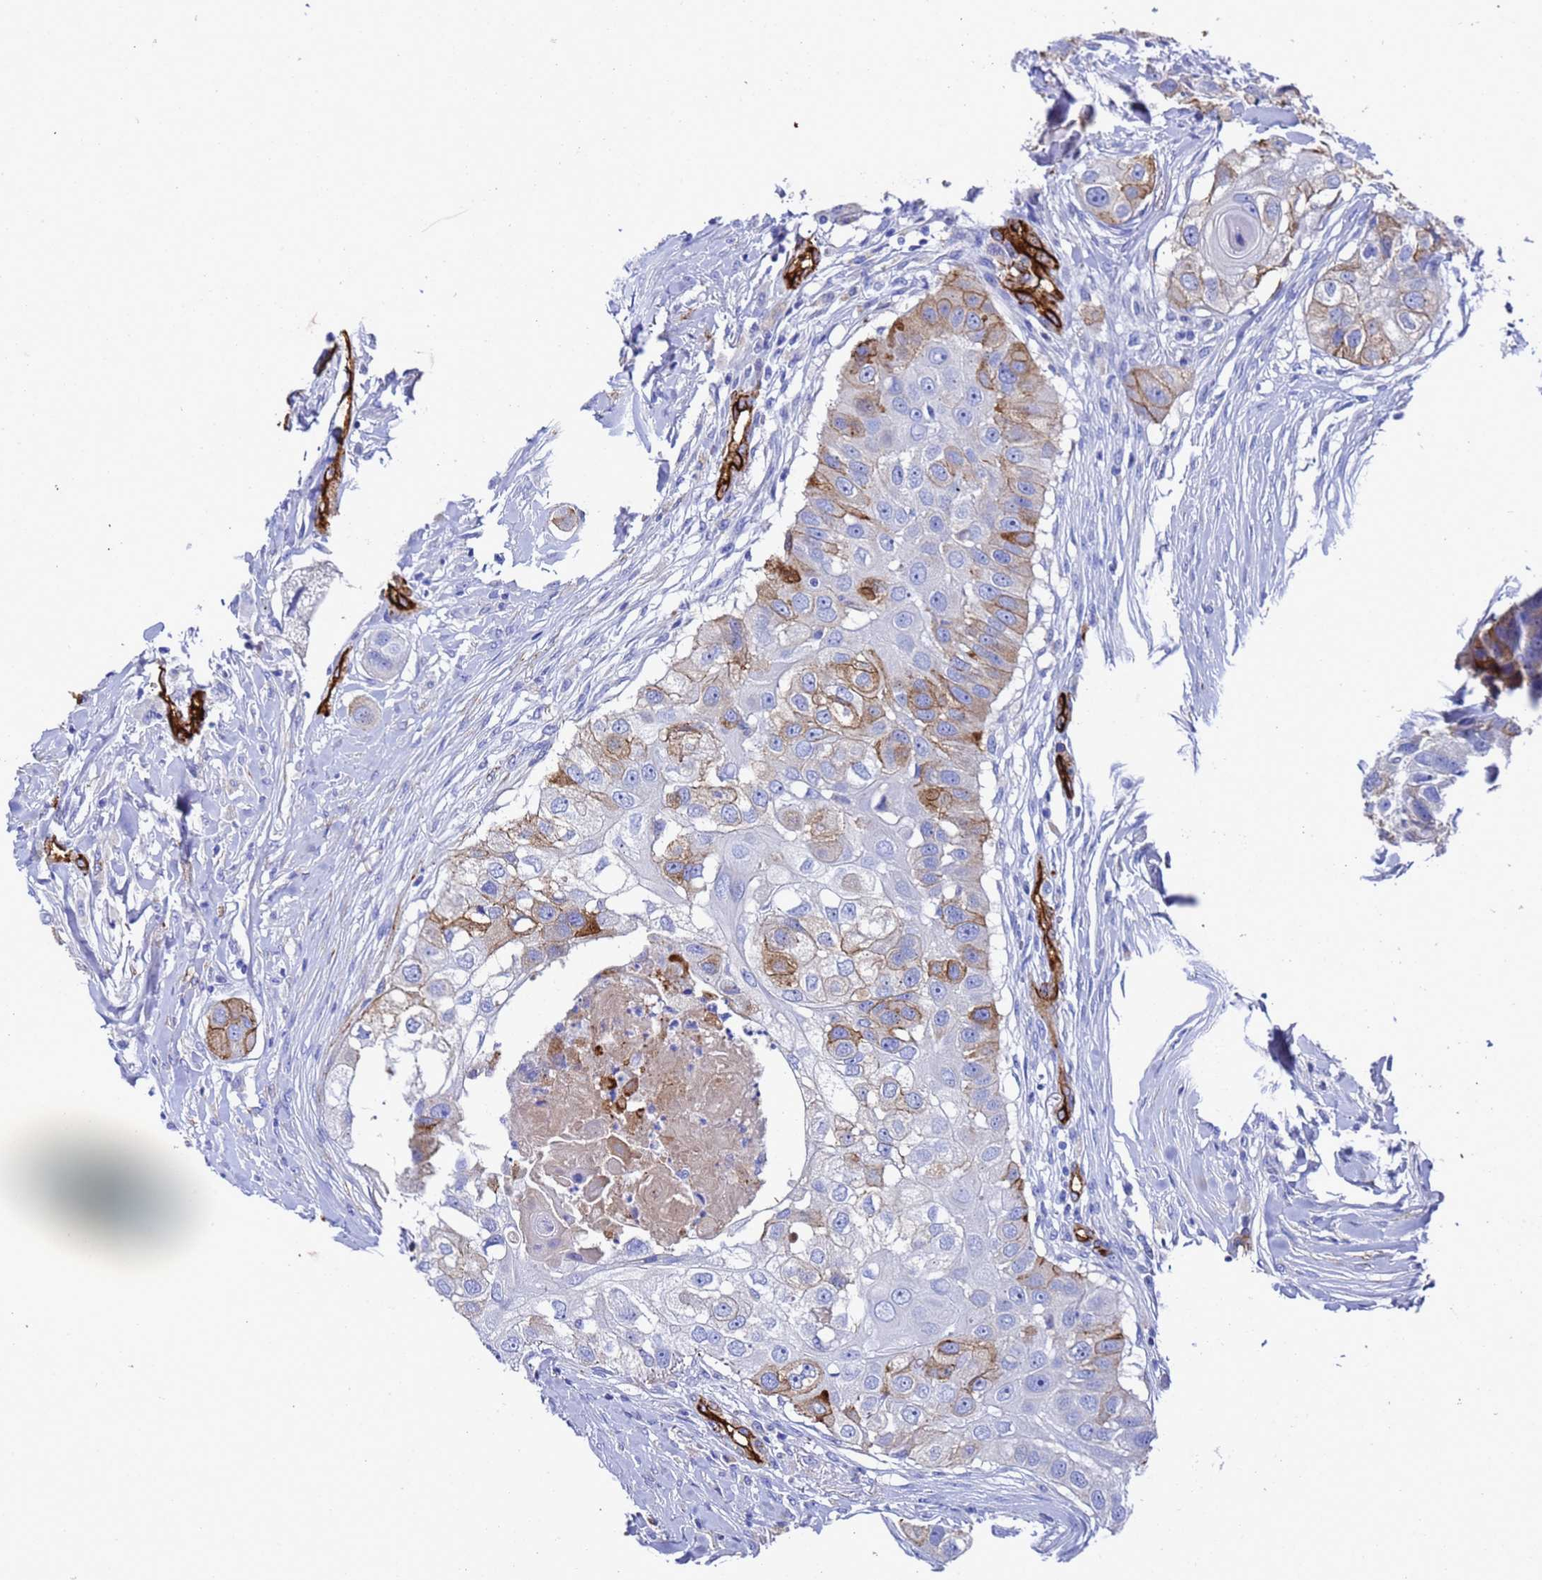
{"staining": {"intensity": "moderate", "quantity": "25%-75%", "location": "cytoplasmic/membranous"}, "tissue": "head and neck cancer", "cell_type": "Tumor cells", "image_type": "cancer", "snomed": [{"axis": "morphology", "description": "Normal tissue, NOS"}, {"axis": "morphology", "description": "Squamous cell carcinoma, NOS"}, {"axis": "topography", "description": "Skeletal muscle"}, {"axis": "topography", "description": "Head-Neck"}], "caption": "Immunohistochemical staining of human head and neck cancer exhibits medium levels of moderate cytoplasmic/membranous protein expression in approximately 25%-75% of tumor cells.", "gene": "ADIPOQ", "patient": {"sex": "male", "age": 51}}